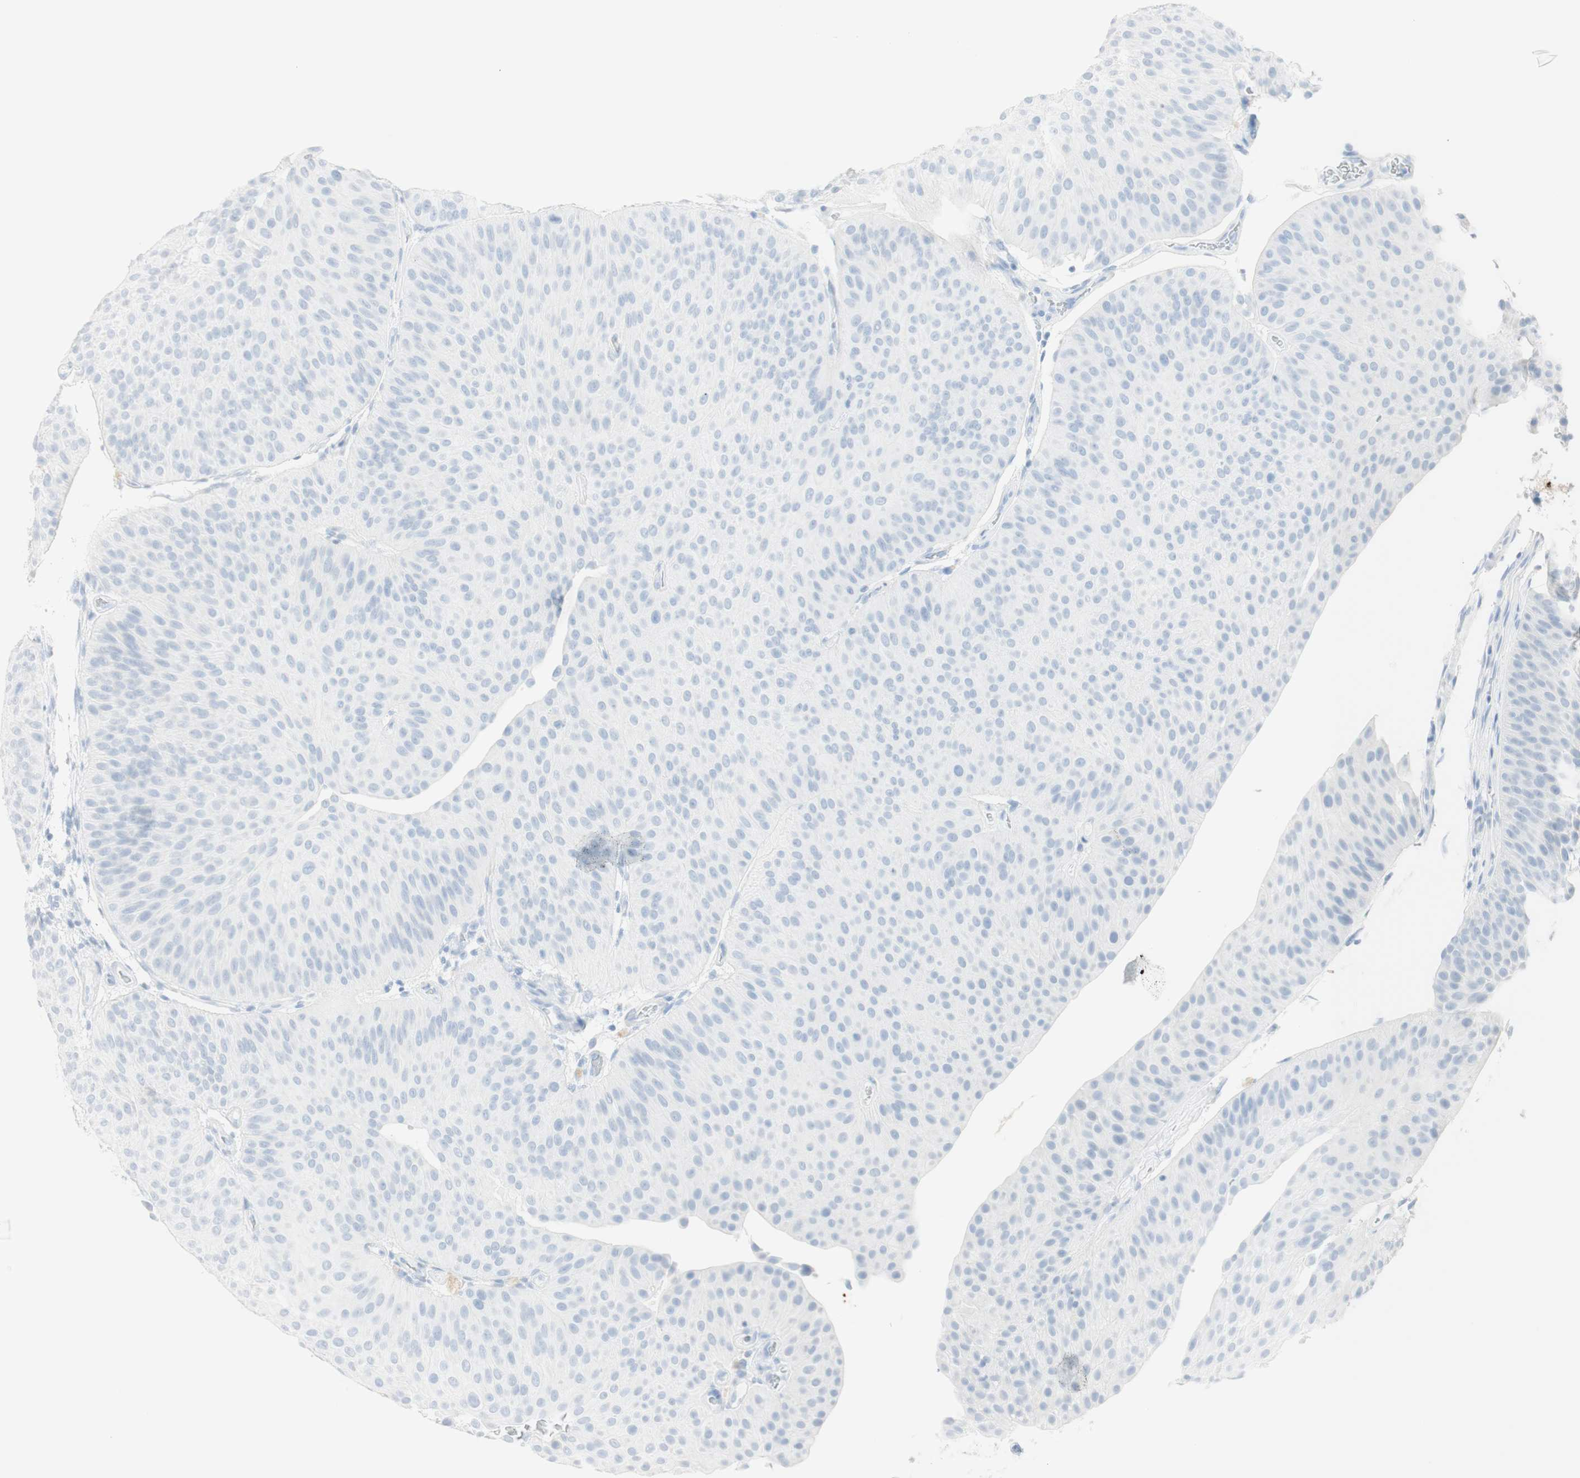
{"staining": {"intensity": "negative", "quantity": "none", "location": "none"}, "tissue": "urothelial cancer", "cell_type": "Tumor cells", "image_type": "cancer", "snomed": [{"axis": "morphology", "description": "Urothelial carcinoma, Low grade"}, {"axis": "topography", "description": "Urinary bladder"}], "caption": "Tumor cells are negative for protein expression in human low-grade urothelial carcinoma.", "gene": "NAPSA", "patient": {"sex": "female", "age": 60}}